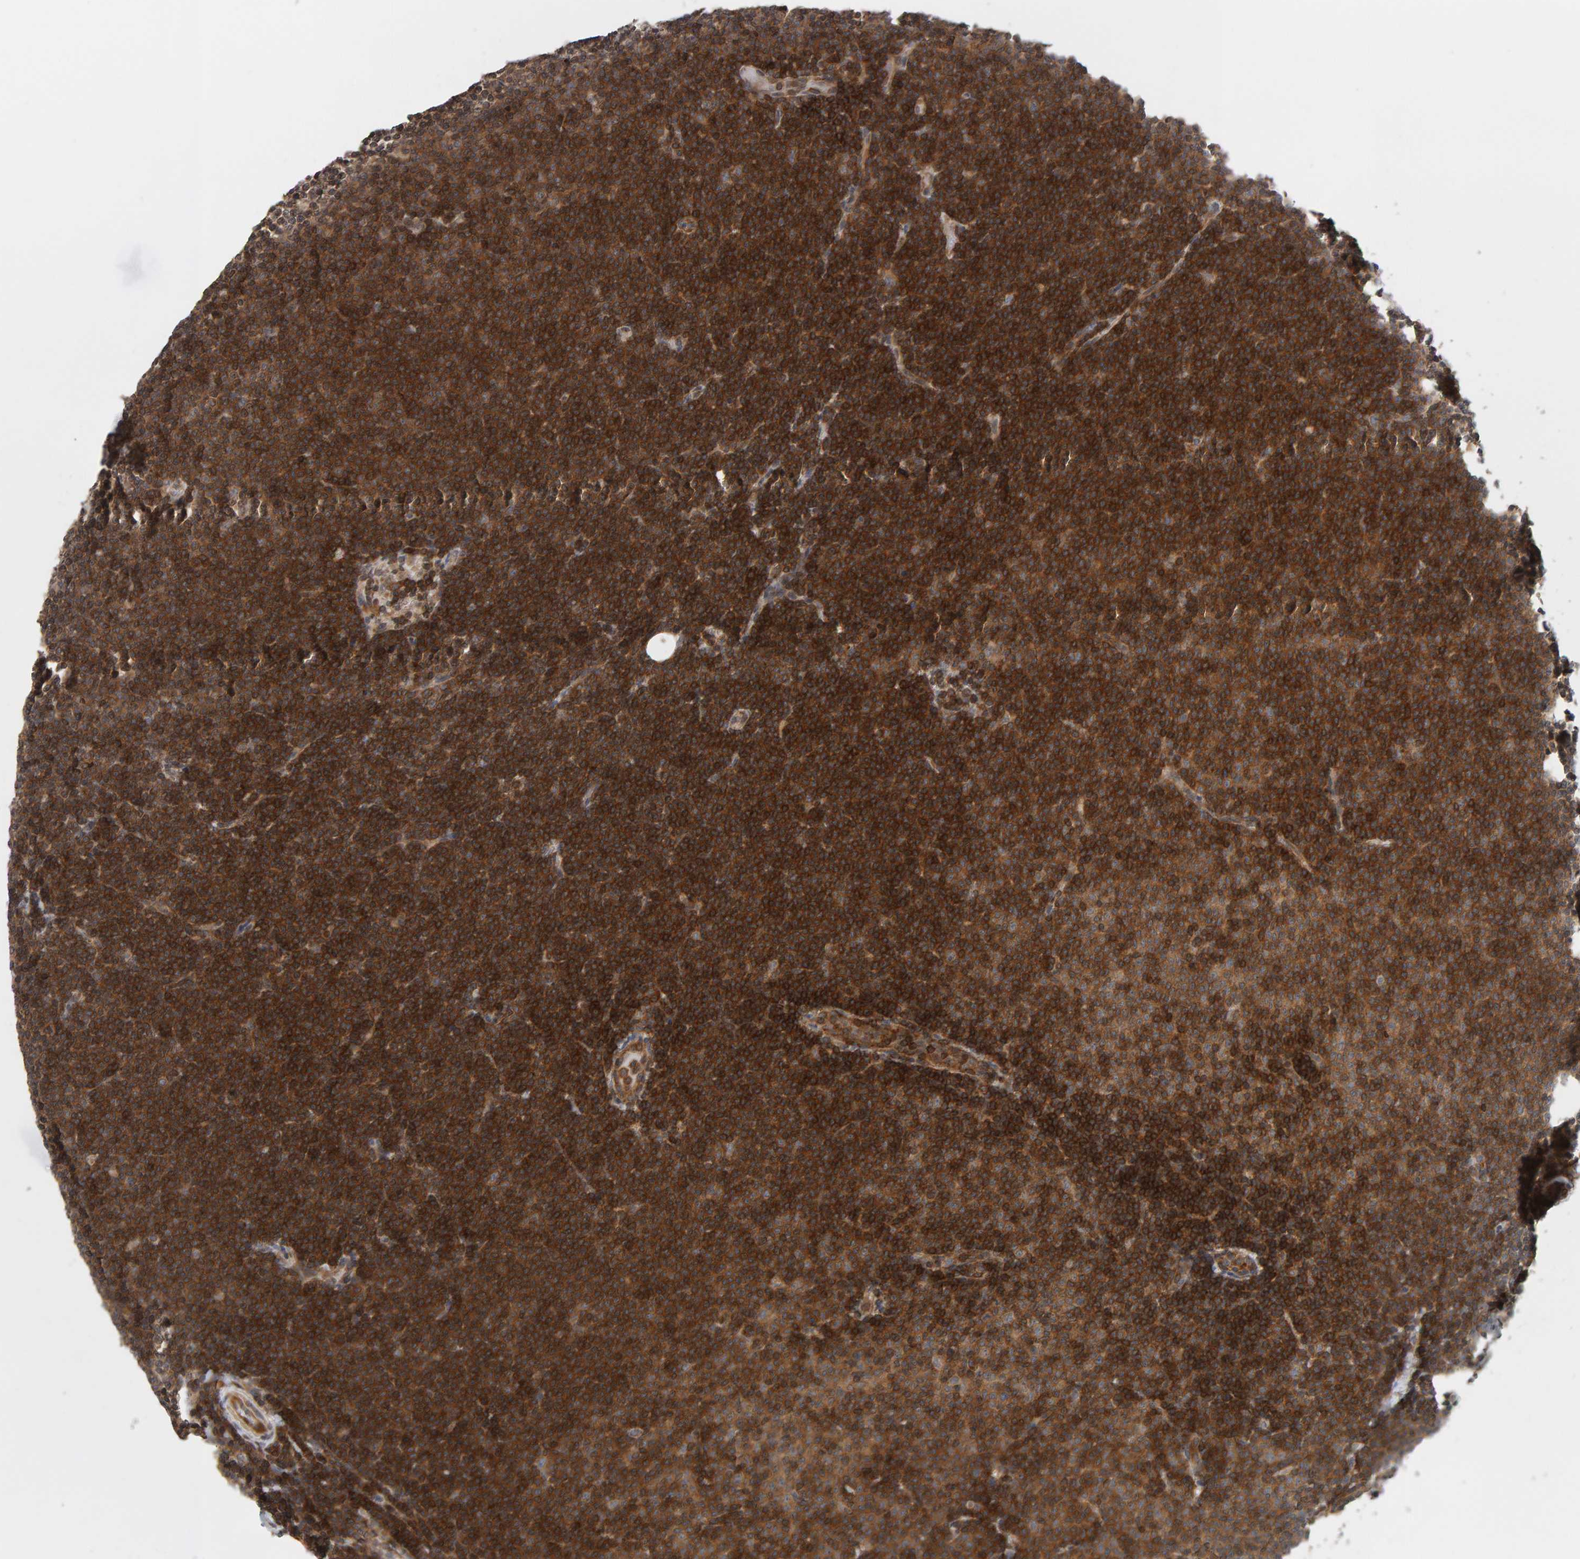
{"staining": {"intensity": "moderate", "quantity": ">75%", "location": "cytoplasmic/membranous"}, "tissue": "lymphoma", "cell_type": "Tumor cells", "image_type": "cancer", "snomed": [{"axis": "morphology", "description": "Malignant lymphoma, non-Hodgkin's type, Low grade"}, {"axis": "topography", "description": "Lymph node"}], "caption": "Immunohistochemistry of human low-grade malignant lymphoma, non-Hodgkin's type shows medium levels of moderate cytoplasmic/membranous expression in approximately >75% of tumor cells.", "gene": "TEFM", "patient": {"sex": "female", "age": 53}}